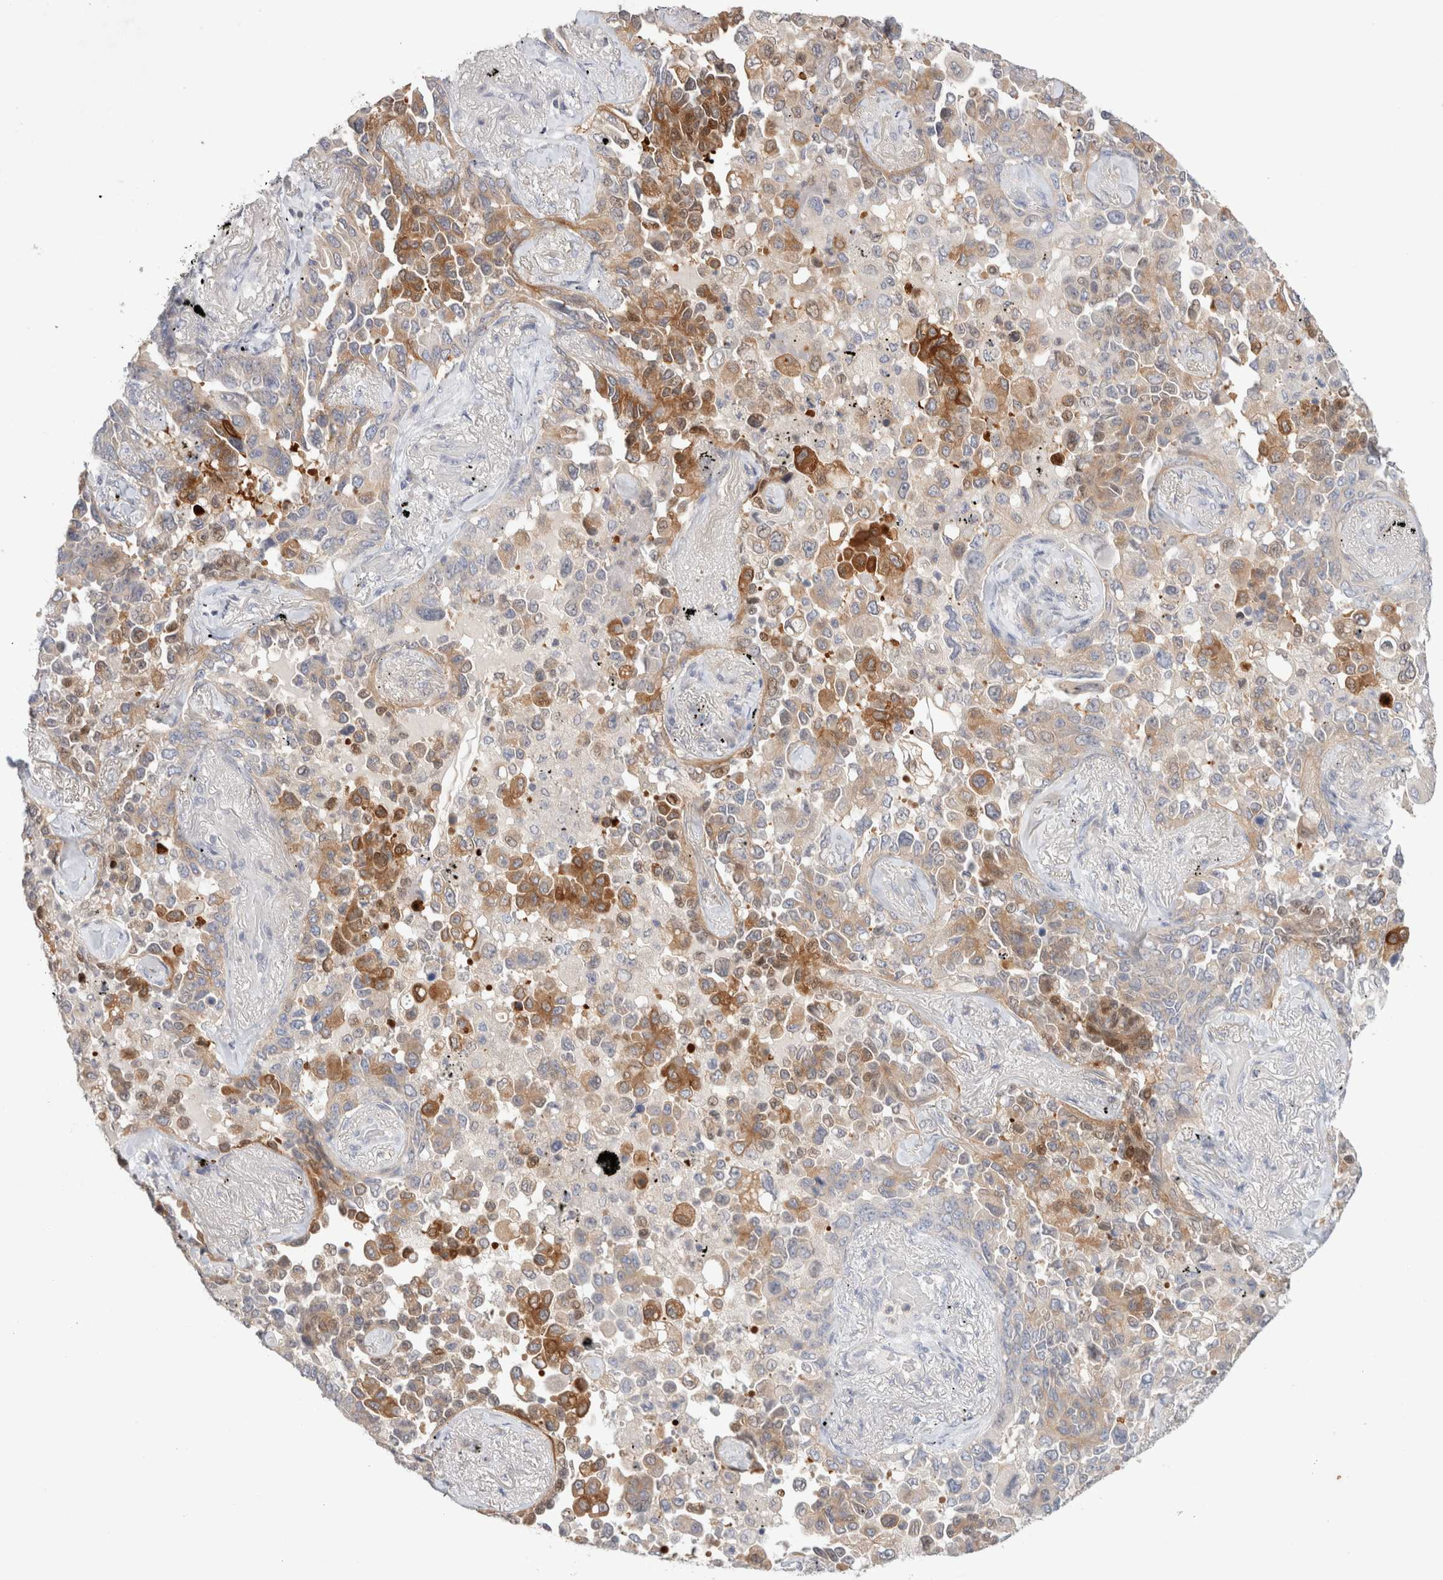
{"staining": {"intensity": "moderate", "quantity": "<25%", "location": "cytoplasmic/membranous"}, "tissue": "lung cancer", "cell_type": "Tumor cells", "image_type": "cancer", "snomed": [{"axis": "morphology", "description": "Adenocarcinoma, NOS"}, {"axis": "topography", "description": "Lung"}], "caption": "Immunohistochemistry histopathology image of lung cancer stained for a protein (brown), which displays low levels of moderate cytoplasmic/membranous staining in about <25% of tumor cells.", "gene": "MPP2", "patient": {"sex": "female", "age": 67}}